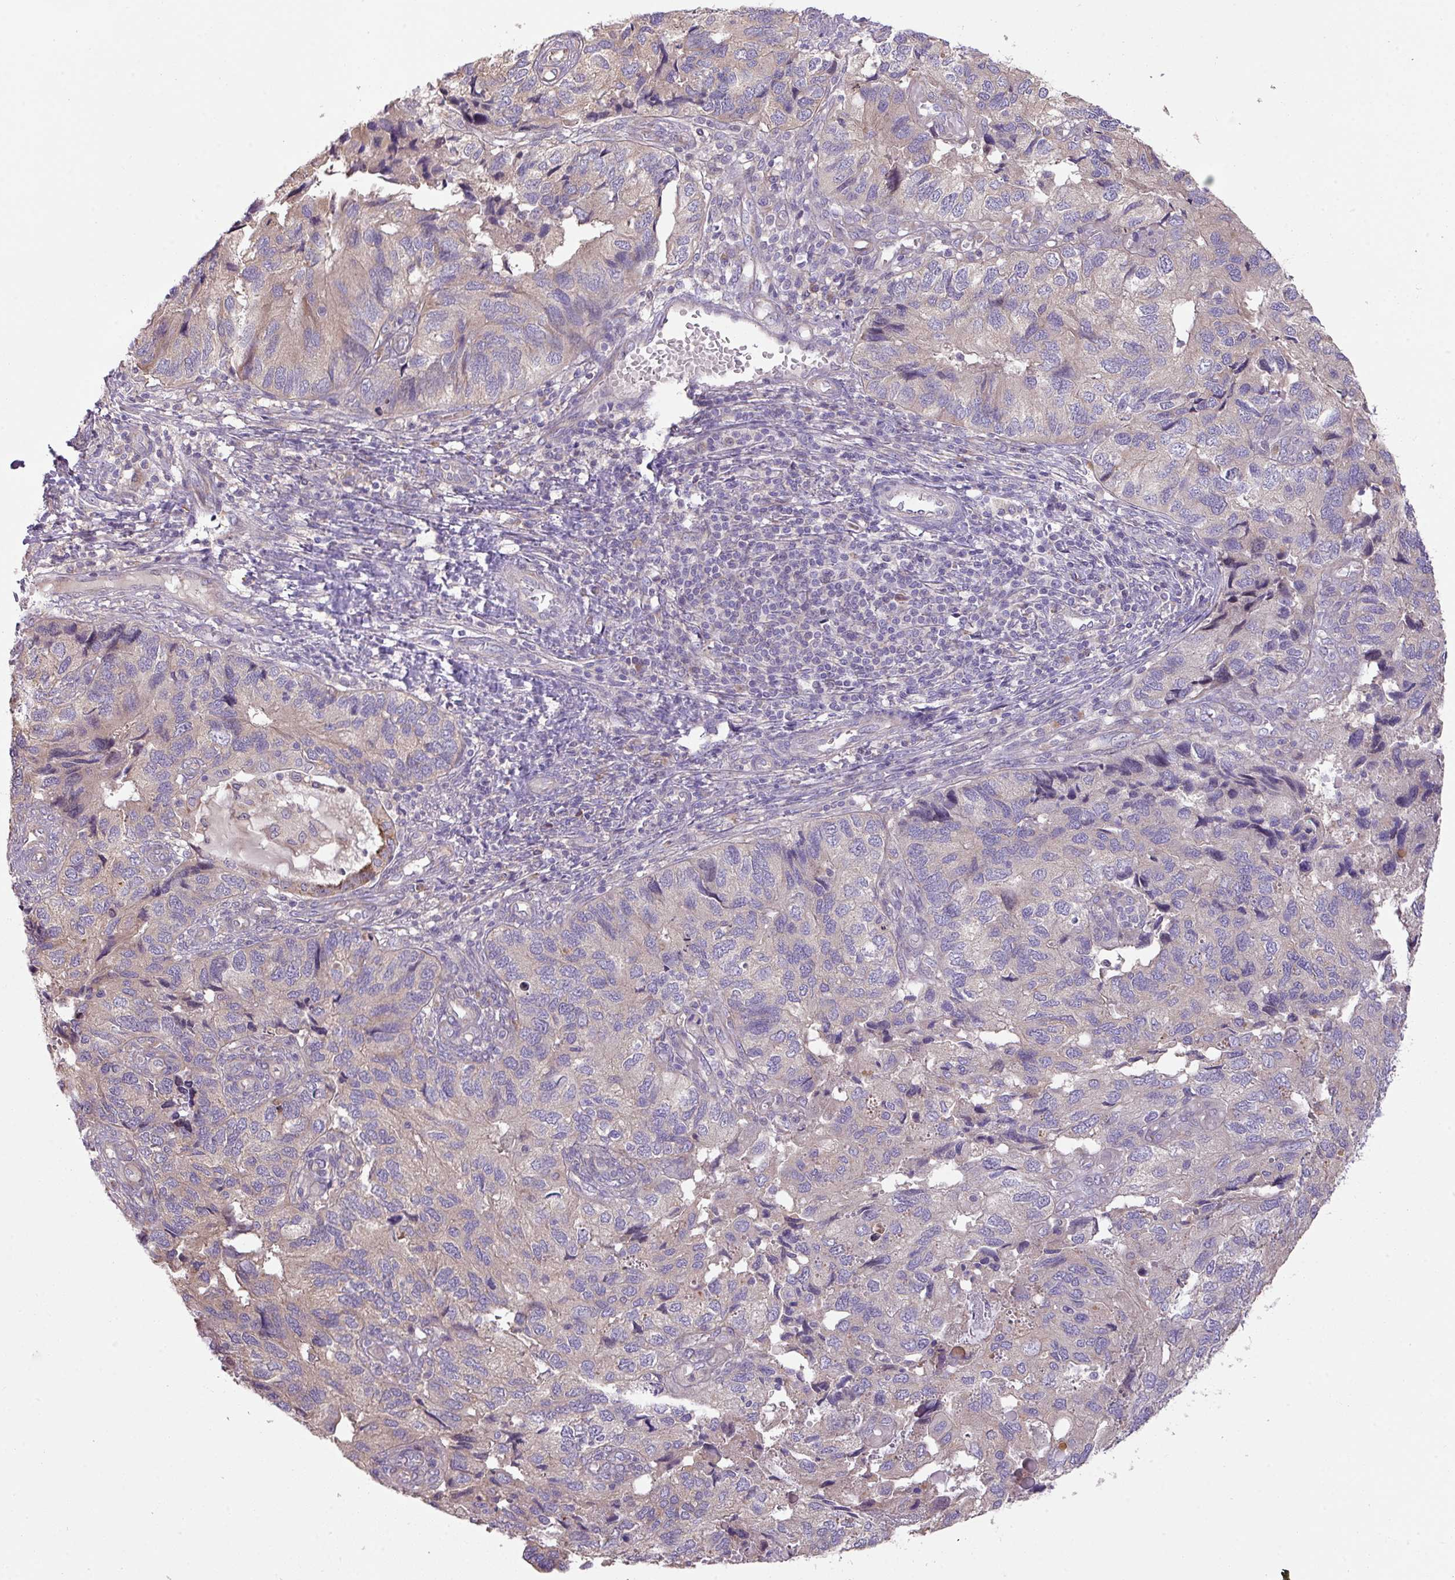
{"staining": {"intensity": "weak", "quantity": "<25%", "location": "cytoplasmic/membranous"}, "tissue": "endometrial cancer", "cell_type": "Tumor cells", "image_type": "cancer", "snomed": [{"axis": "morphology", "description": "Carcinoma, NOS"}, {"axis": "topography", "description": "Uterus"}], "caption": "An immunohistochemistry histopathology image of endometrial cancer (carcinoma) is shown. There is no staining in tumor cells of endometrial cancer (carcinoma). The staining is performed using DAB brown chromogen with nuclei counter-stained in using hematoxylin.", "gene": "ZNF394", "patient": {"sex": "female", "age": 76}}